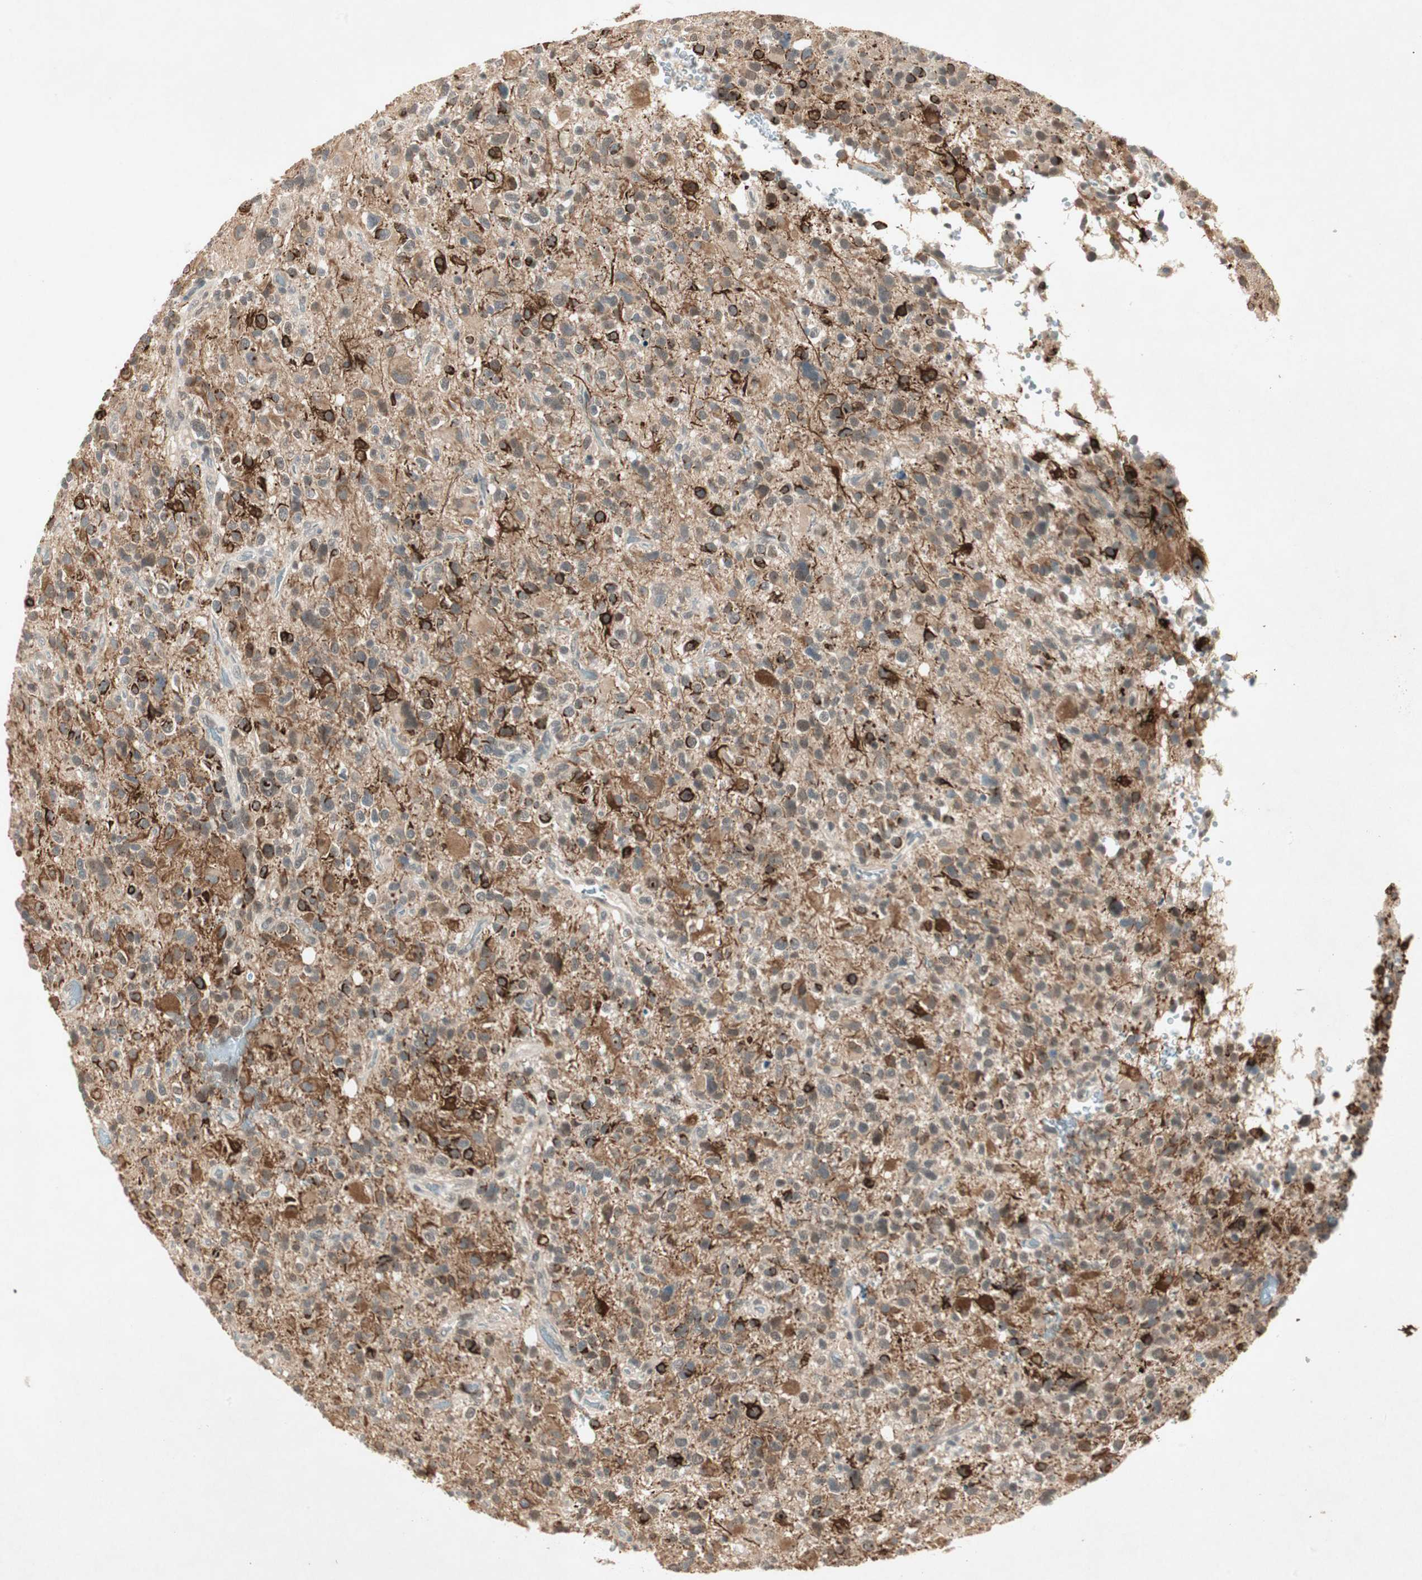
{"staining": {"intensity": "strong", "quantity": "<25%", "location": "cytoplasmic/membranous"}, "tissue": "glioma", "cell_type": "Tumor cells", "image_type": "cancer", "snomed": [{"axis": "morphology", "description": "Glioma, malignant, High grade"}, {"axis": "topography", "description": "Brain"}], "caption": "A photomicrograph of glioma stained for a protein reveals strong cytoplasmic/membranous brown staining in tumor cells. (DAB IHC, brown staining for protein, blue staining for nuclei).", "gene": "RNGTT", "patient": {"sex": "male", "age": 48}}